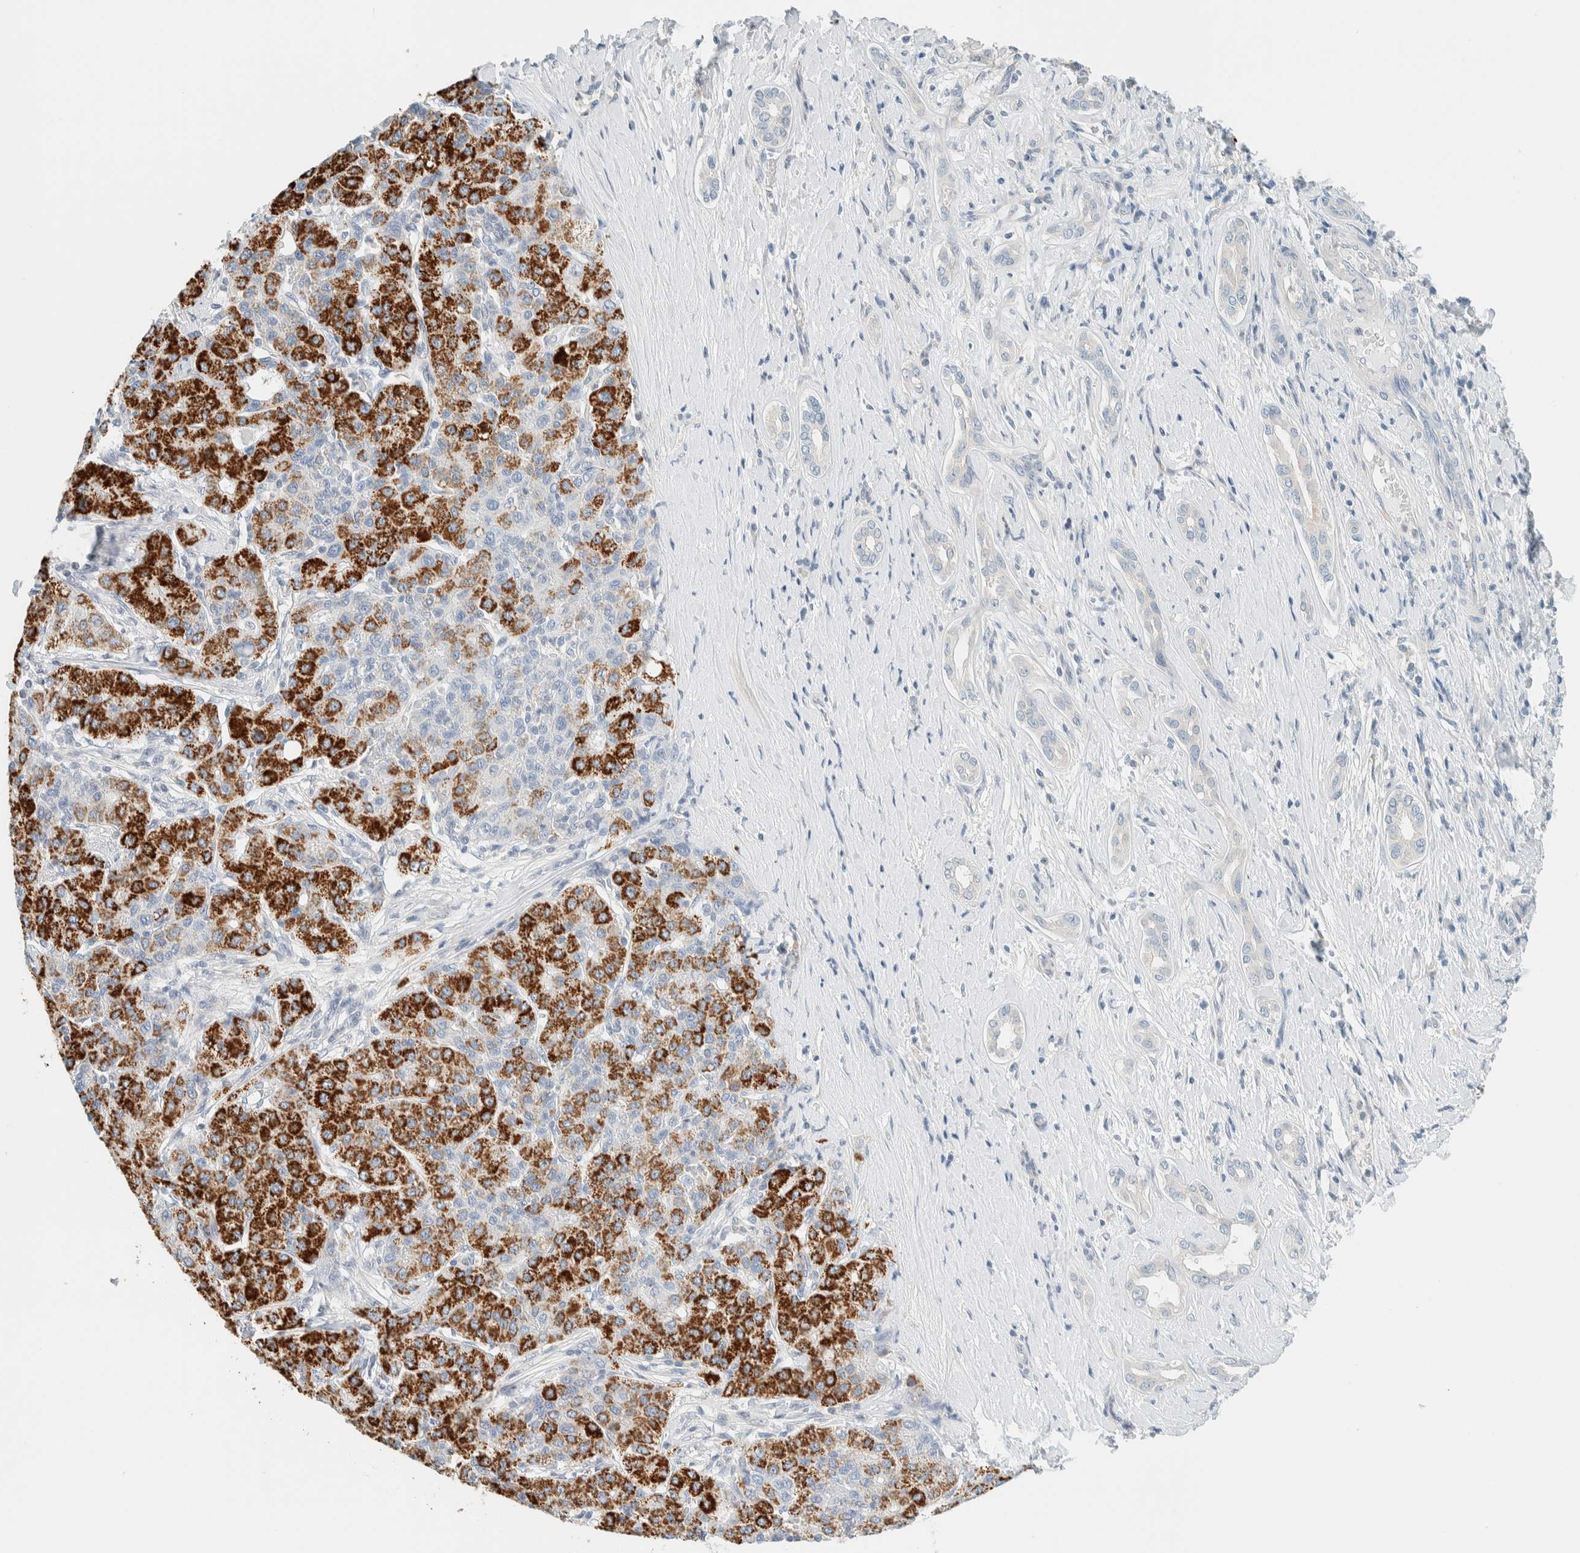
{"staining": {"intensity": "strong", "quantity": "<25%", "location": "cytoplasmic/membranous"}, "tissue": "liver cancer", "cell_type": "Tumor cells", "image_type": "cancer", "snomed": [{"axis": "morphology", "description": "Carcinoma, Hepatocellular, NOS"}, {"axis": "topography", "description": "Liver"}], "caption": "Protein staining of liver cancer (hepatocellular carcinoma) tissue demonstrates strong cytoplasmic/membranous staining in approximately <25% of tumor cells. (DAB (3,3'-diaminobenzidine) = brown stain, brightfield microscopy at high magnification).", "gene": "NDE1", "patient": {"sex": "male", "age": 65}}